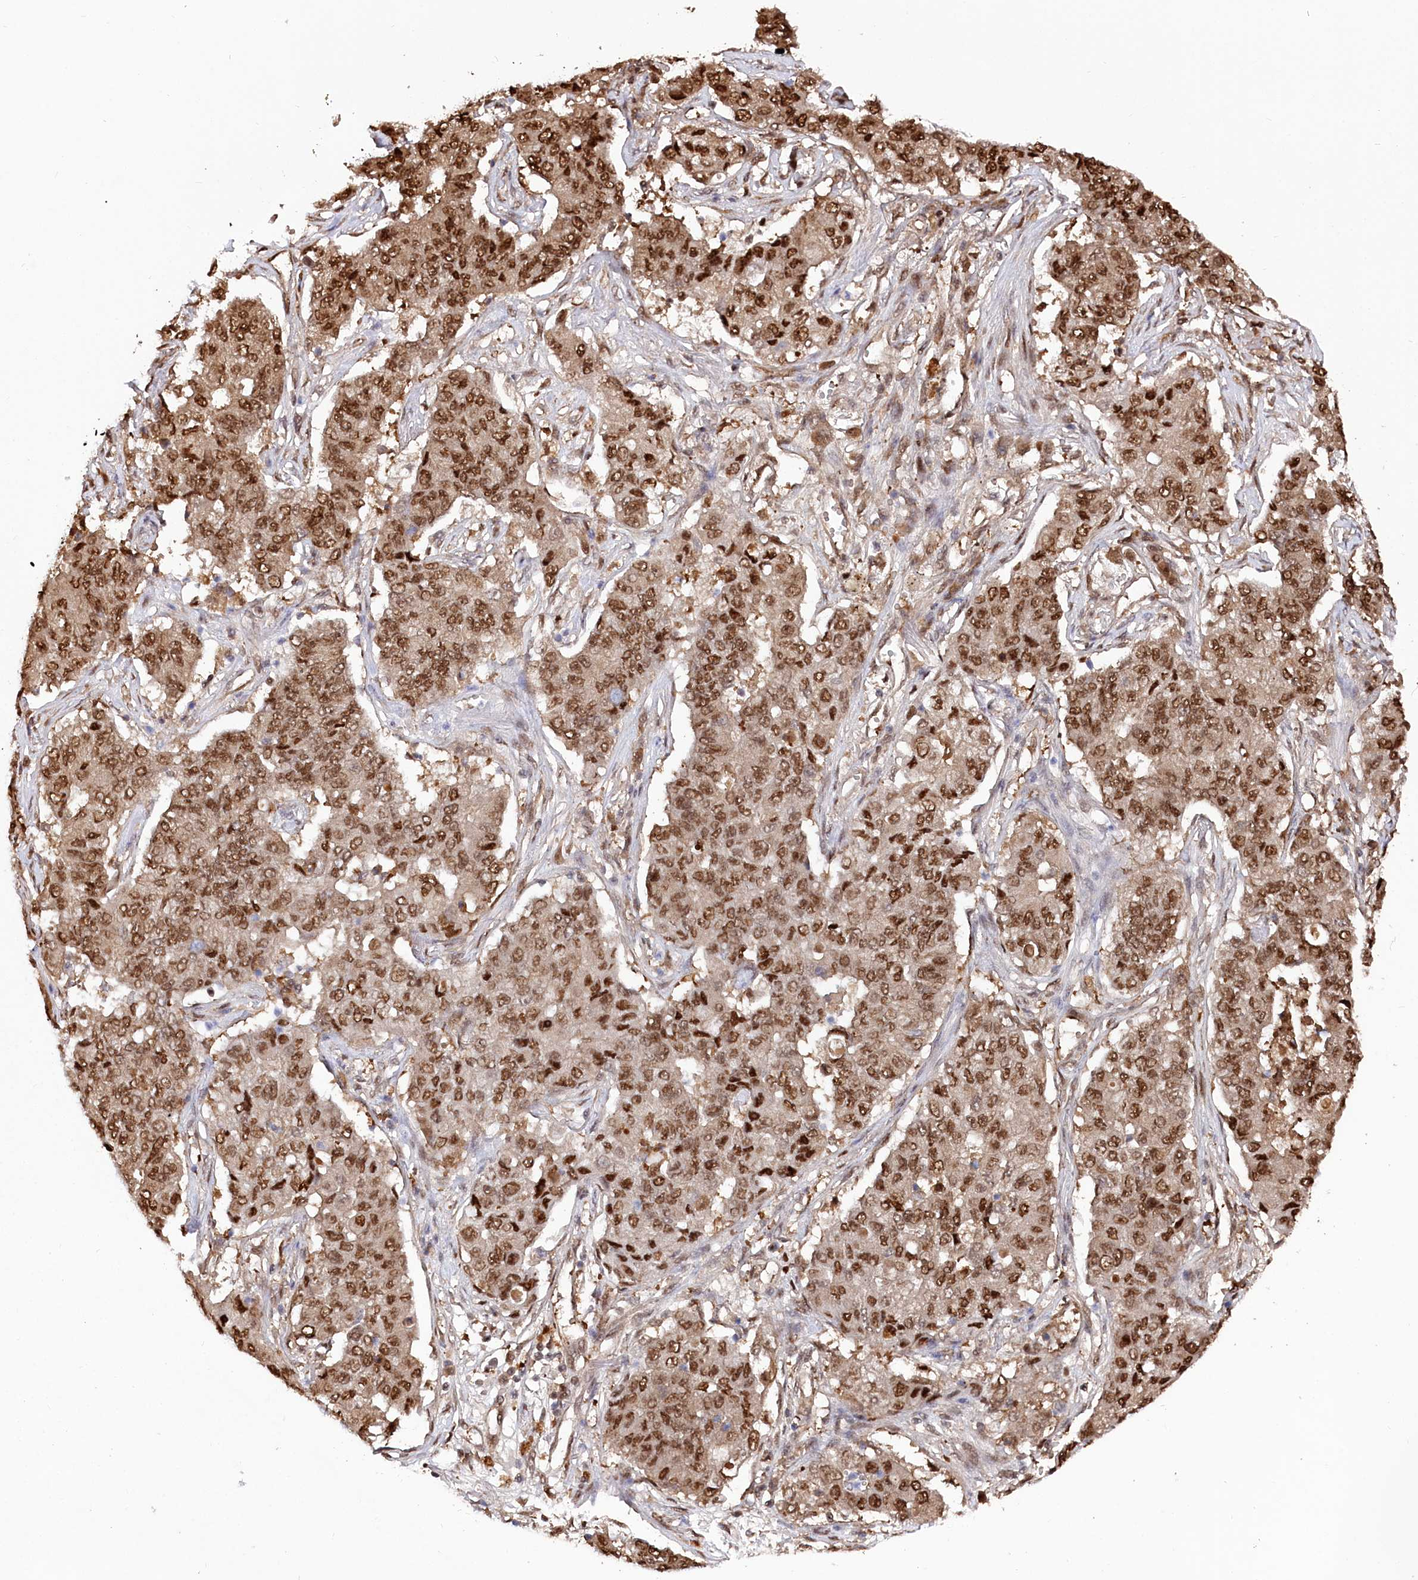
{"staining": {"intensity": "strong", "quantity": ">75%", "location": "nuclear"}, "tissue": "lung cancer", "cell_type": "Tumor cells", "image_type": "cancer", "snomed": [{"axis": "morphology", "description": "Squamous cell carcinoma, NOS"}, {"axis": "topography", "description": "Lung"}], "caption": "Strong nuclear protein staining is seen in about >75% of tumor cells in squamous cell carcinoma (lung). (IHC, brightfield microscopy, high magnification).", "gene": "PSMA1", "patient": {"sex": "male", "age": 74}}